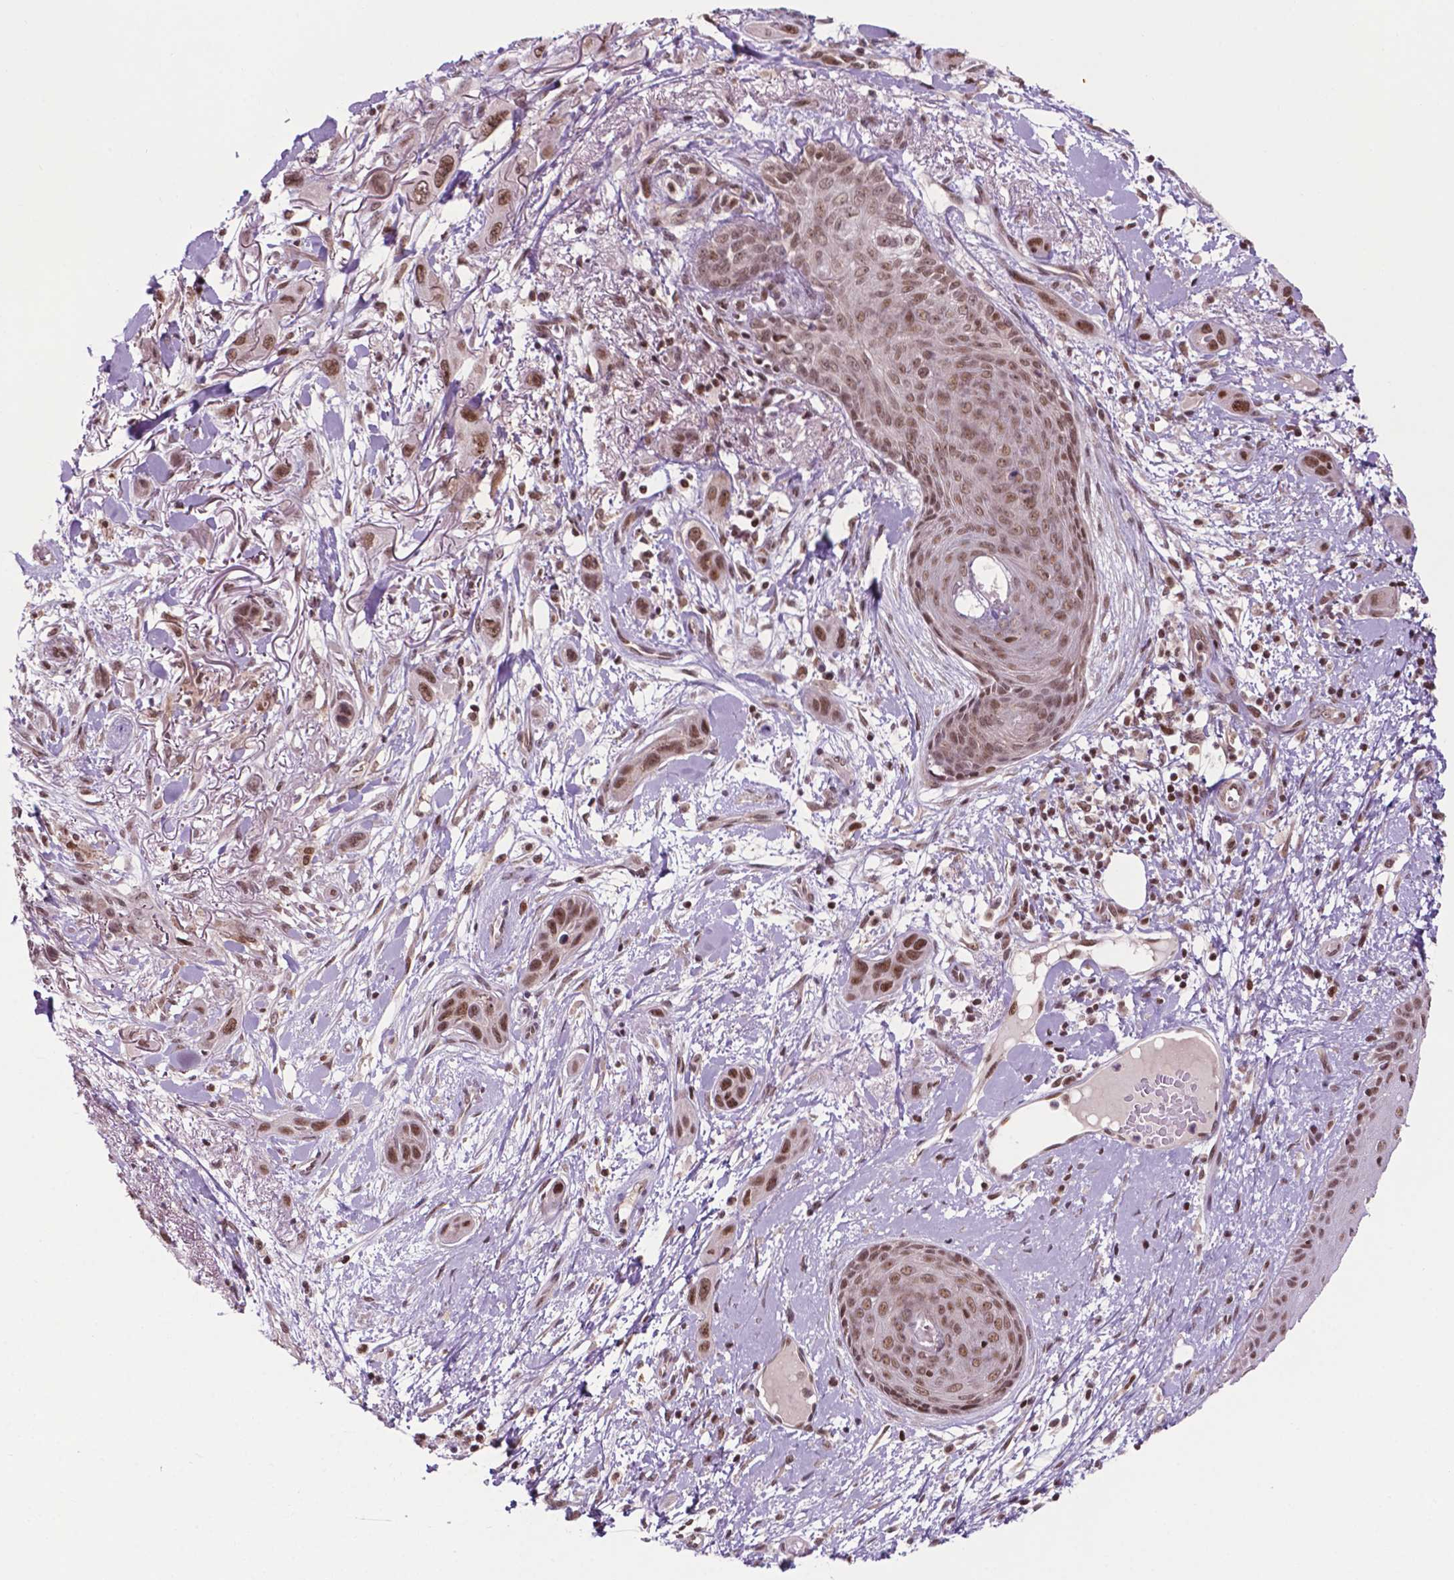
{"staining": {"intensity": "moderate", "quantity": ">75%", "location": "nuclear"}, "tissue": "skin cancer", "cell_type": "Tumor cells", "image_type": "cancer", "snomed": [{"axis": "morphology", "description": "Squamous cell carcinoma, NOS"}, {"axis": "topography", "description": "Skin"}], "caption": "This is an image of IHC staining of skin squamous cell carcinoma, which shows moderate positivity in the nuclear of tumor cells.", "gene": "PER2", "patient": {"sex": "male", "age": 79}}